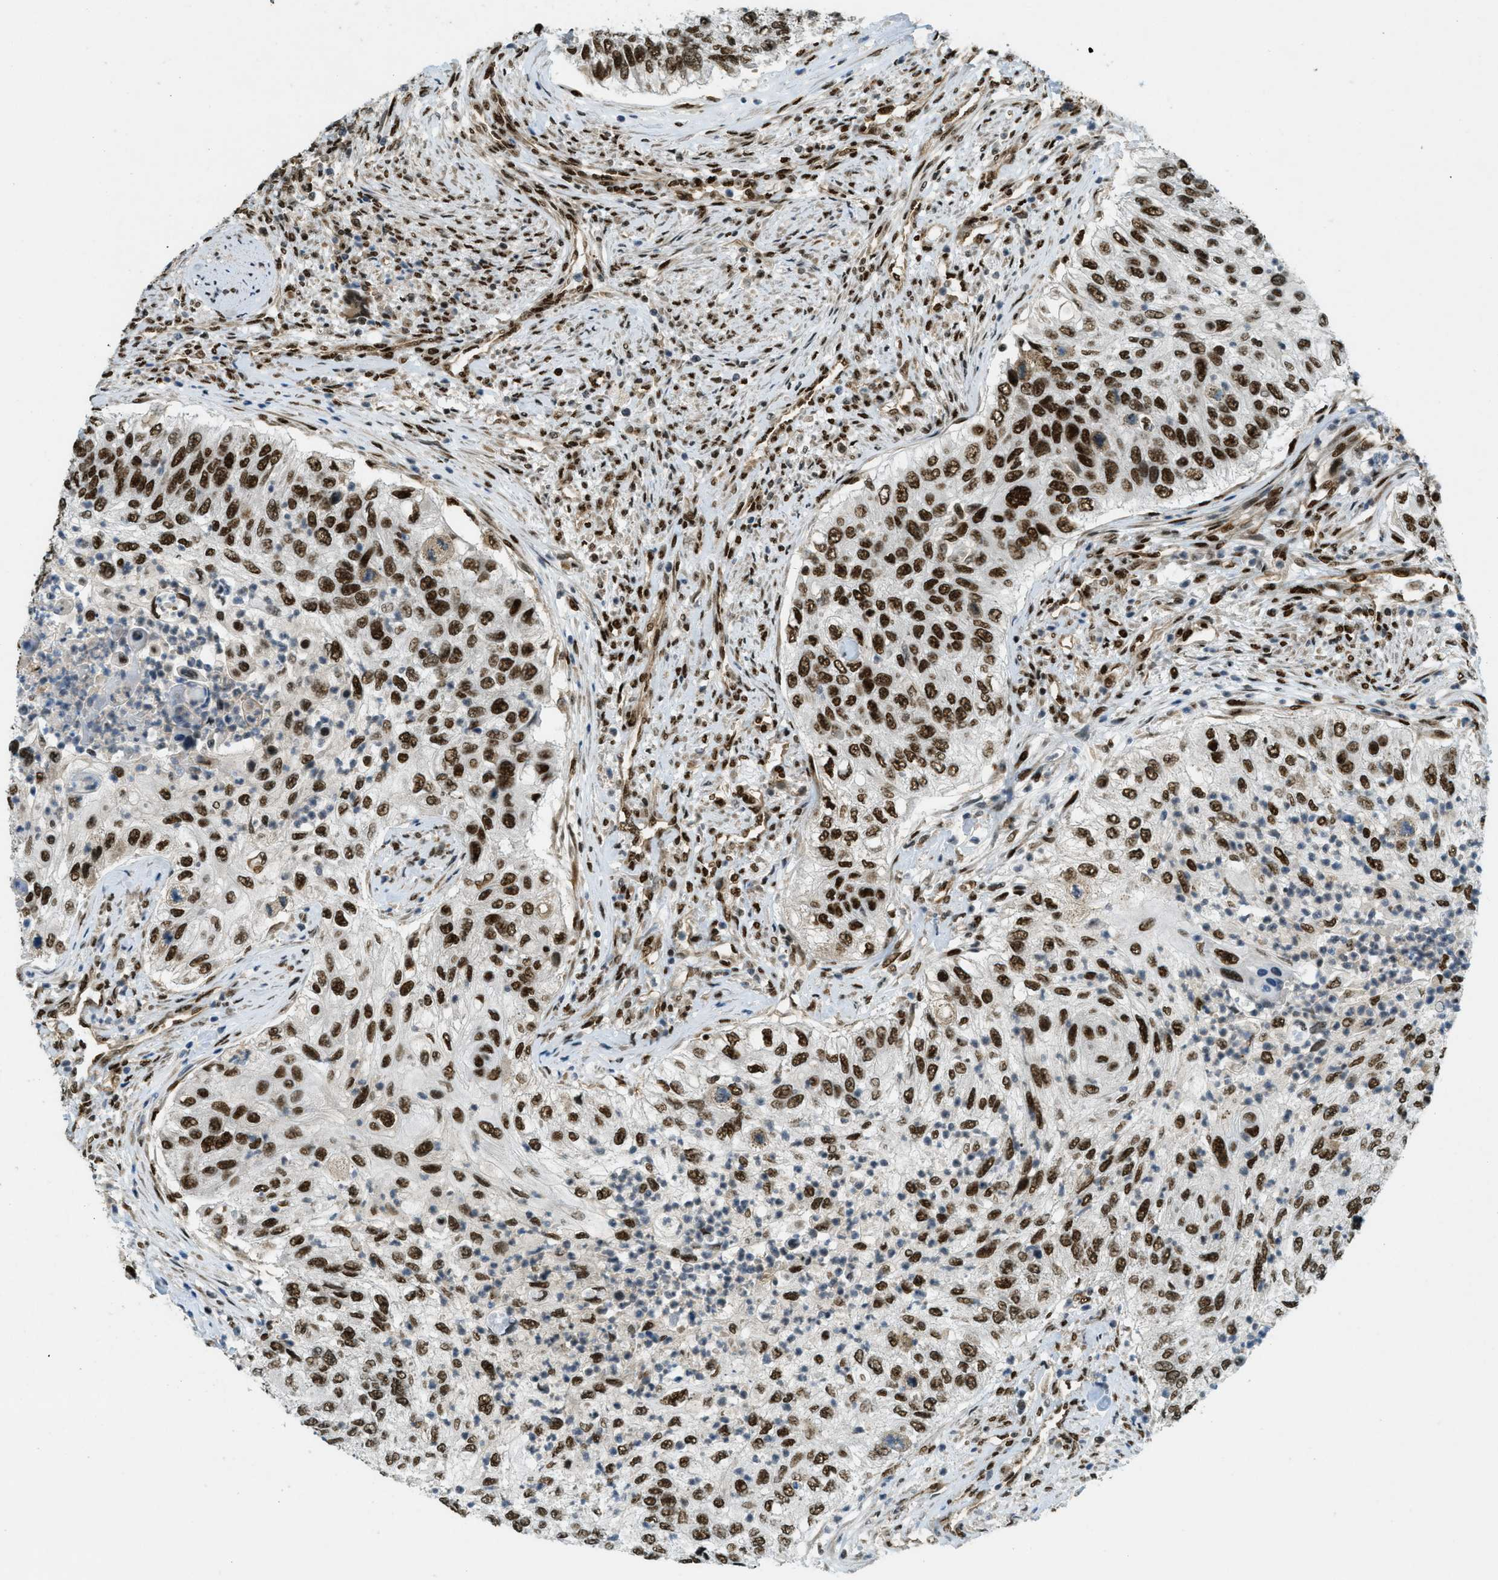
{"staining": {"intensity": "strong", "quantity": ">75%", "location": "nuclear"}, "tissue": "urothelial cancer", "cell_type": "Tumor cells", "image_type": "cancer", "snomed": [{"axis": "morphology", "description": "Urothelial carcinoma, High grade"}, {"axis": "topography", "description": "Urinary bladder"}], "caption": "Tumor cells exhibit high levels of strong nuclear expression in about >75% of cells in urothelial cancer.", "gene": "ZFR", "patient": {"sex": "female", "age": 60}}